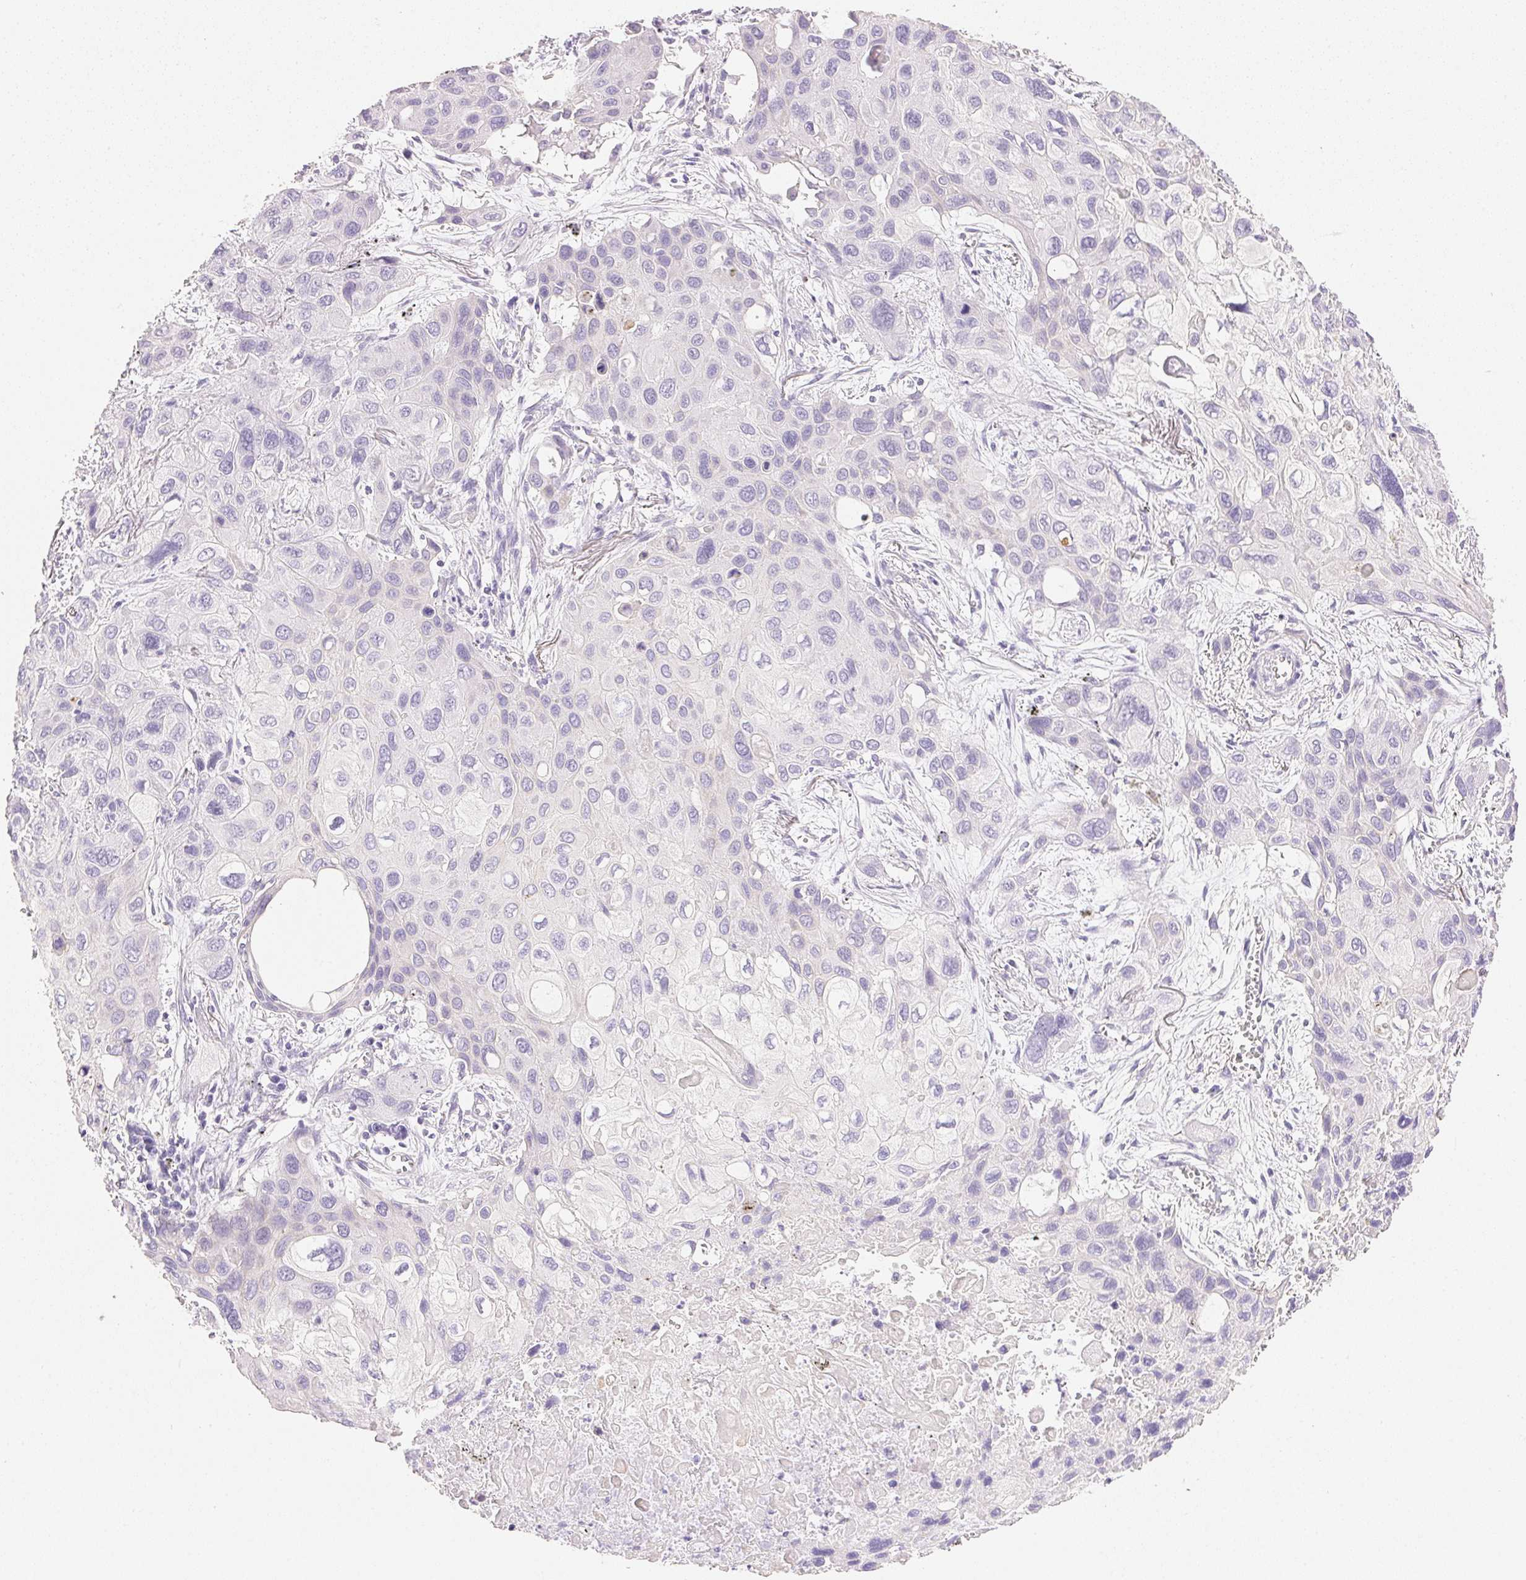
{"staining": {"intensity": "negative", "quantity": "none", "location": "none"}, "tissue": "lung cancer", "cell_type": "Tumor cells", "image_type": "cancer", "snomed": [{"axis": "morphology", "description": "Squamous cell carcinoma, NOS"}, {"axis": "morphology", "description": "Squamous cell carcinoma, metastatic, NOS"}, {"axis": "topography", "description": "Lung"}], "caption": "IHC of lung squamous cell carcinoma displays no staining in tumor cells. (DAB immunohistochemistry (IHC) visualized using brightfield microscopy, high magnification).", "gene": "KCNE2", "patient": {"sex": "male", "age": 59}}